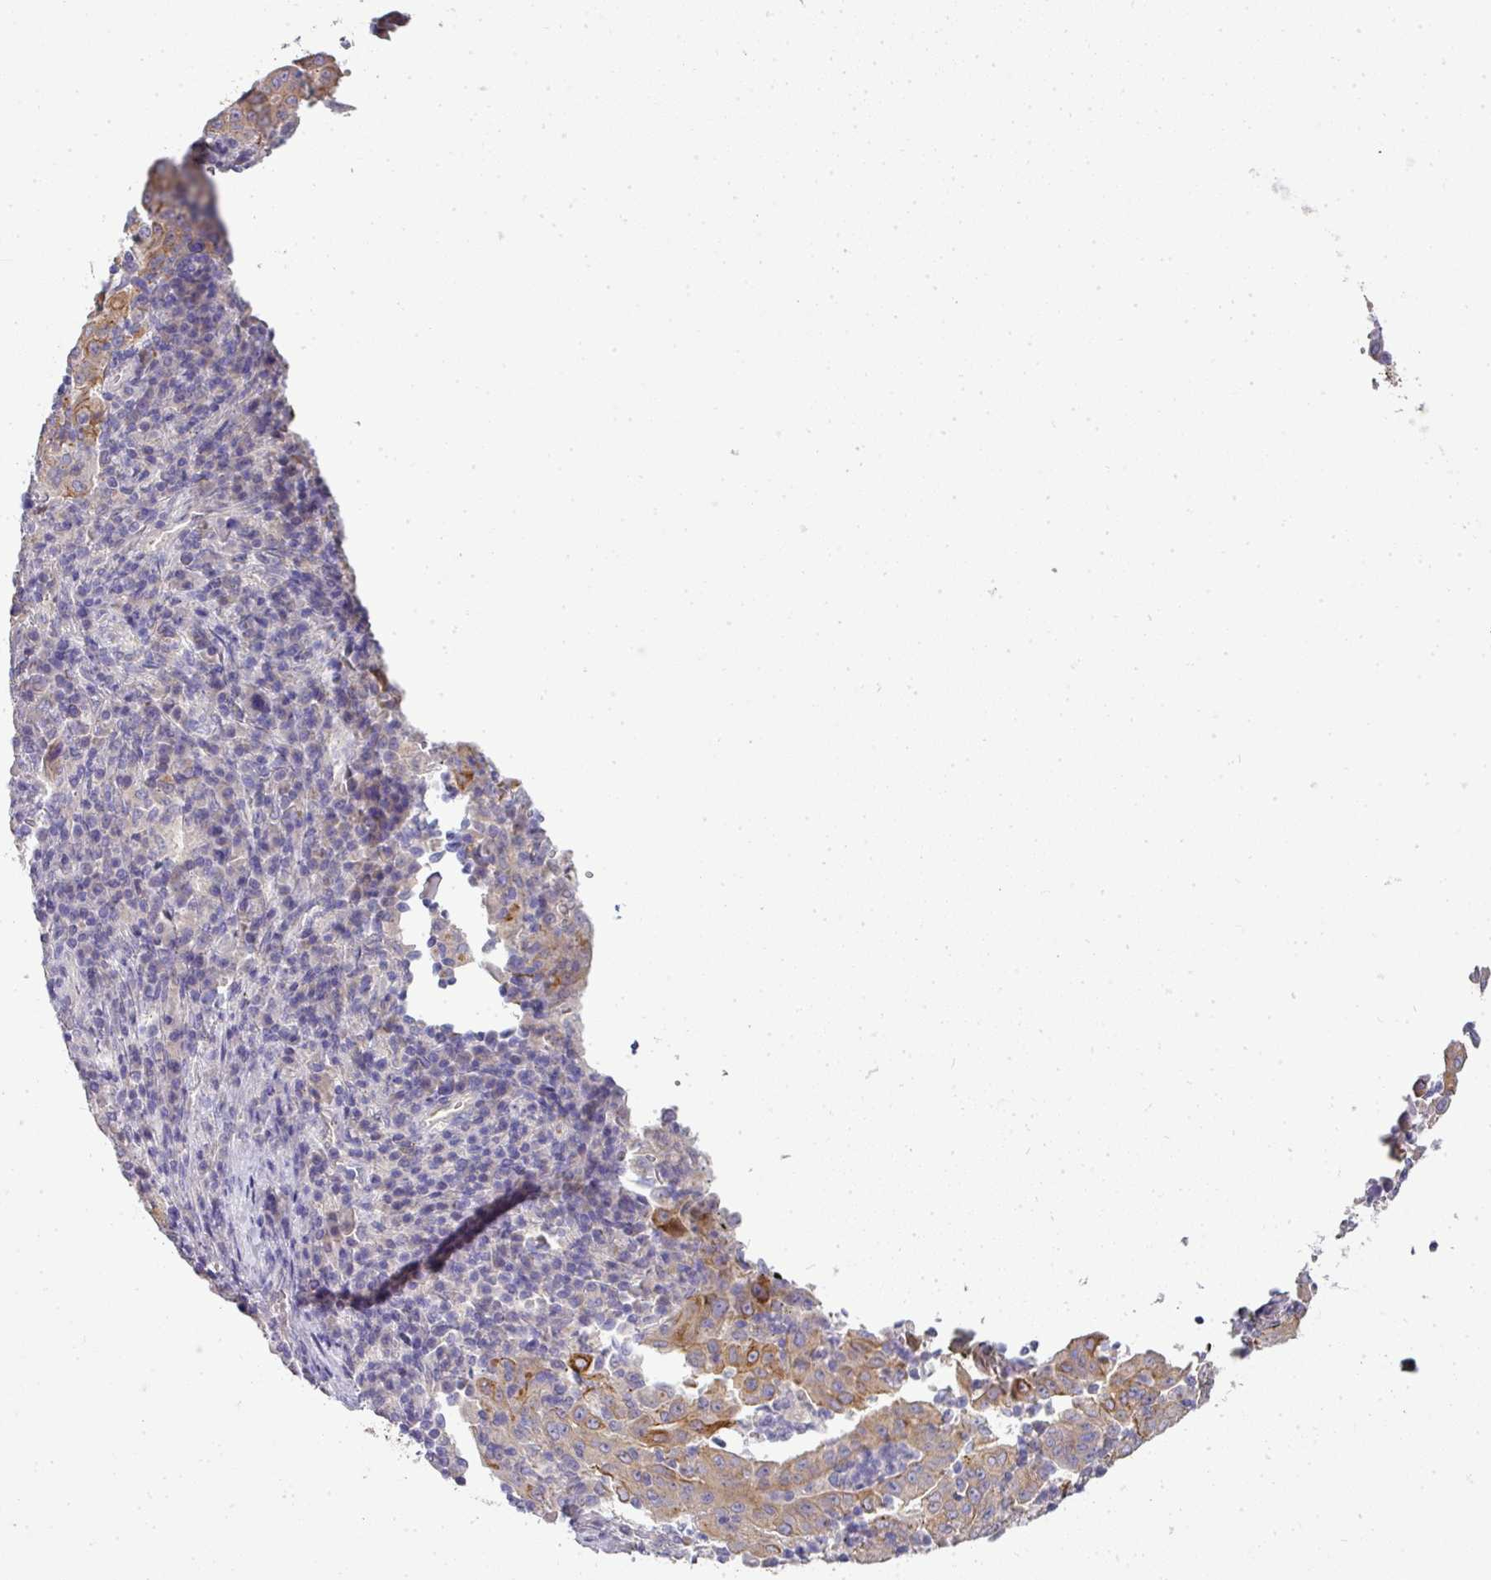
{"staining": {"intensity": "moderate", "quantity": "25%-75%", "location": "cytoplasmic/membranous"}, "tissue": "pancreatic cancer", "cell_type": "Tumor cells", "image_type": "cancer", "snomed": [{"axis": "morphology", "description": "Adenocarcinoma, NOS"}, {"axis": "topography", "description": "Pancreas"}], "caption": "Immunohistochemistry micrograph of human pancreatic cancer stained for a protein (brown), which shows medium levels of moderate cytoplasmic/membranous expression in about 25%-75% of tumor cells.", "gene": "ASXL3", "patient": {"sex": "male", "age": 63}}